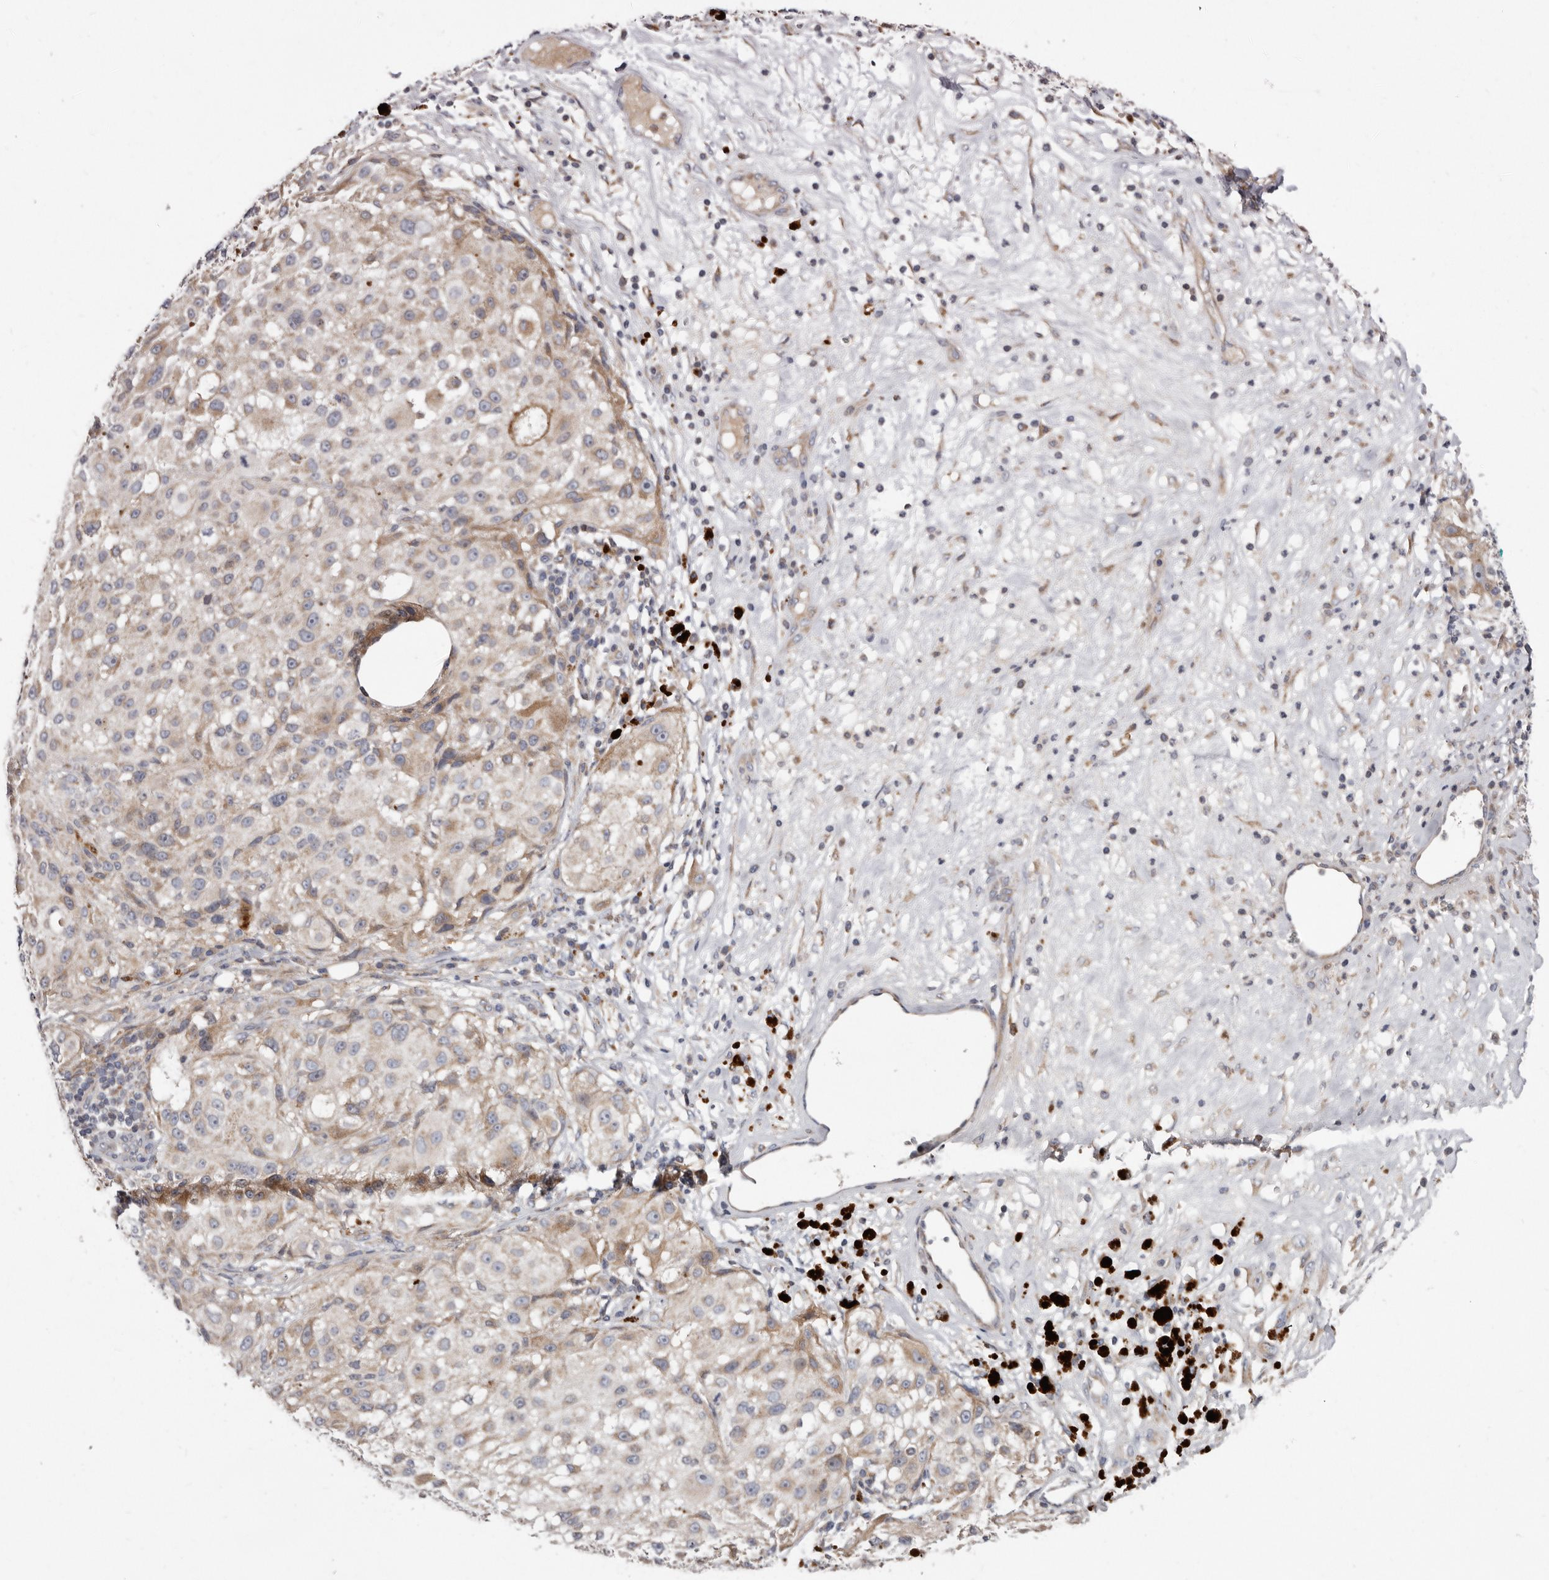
{"staining": {"intensity": "weak", "quantity": "25%-75%", "location": "cytoplasmic/membranous"}, "tissue": "melanoma", "cell_type": "Tumor cells", "image_type": "cancer", "snomed": [{"axis": "morphology", "description": "Necrosis, NOS"}, {"axis": "morphology", "description": "Malignant melanoma, NOS"}, {"axis": "topography", "description": "Skin"}], "caption": "IHC micrograph of human melanoma stained for a protein (brown), which reveals low levels of weak cytoplasmic/membranous positivity in about 25%-75% of tumor cells.", "gene": "ASIC5", "patient": {"sex": "female", "age": 87}}